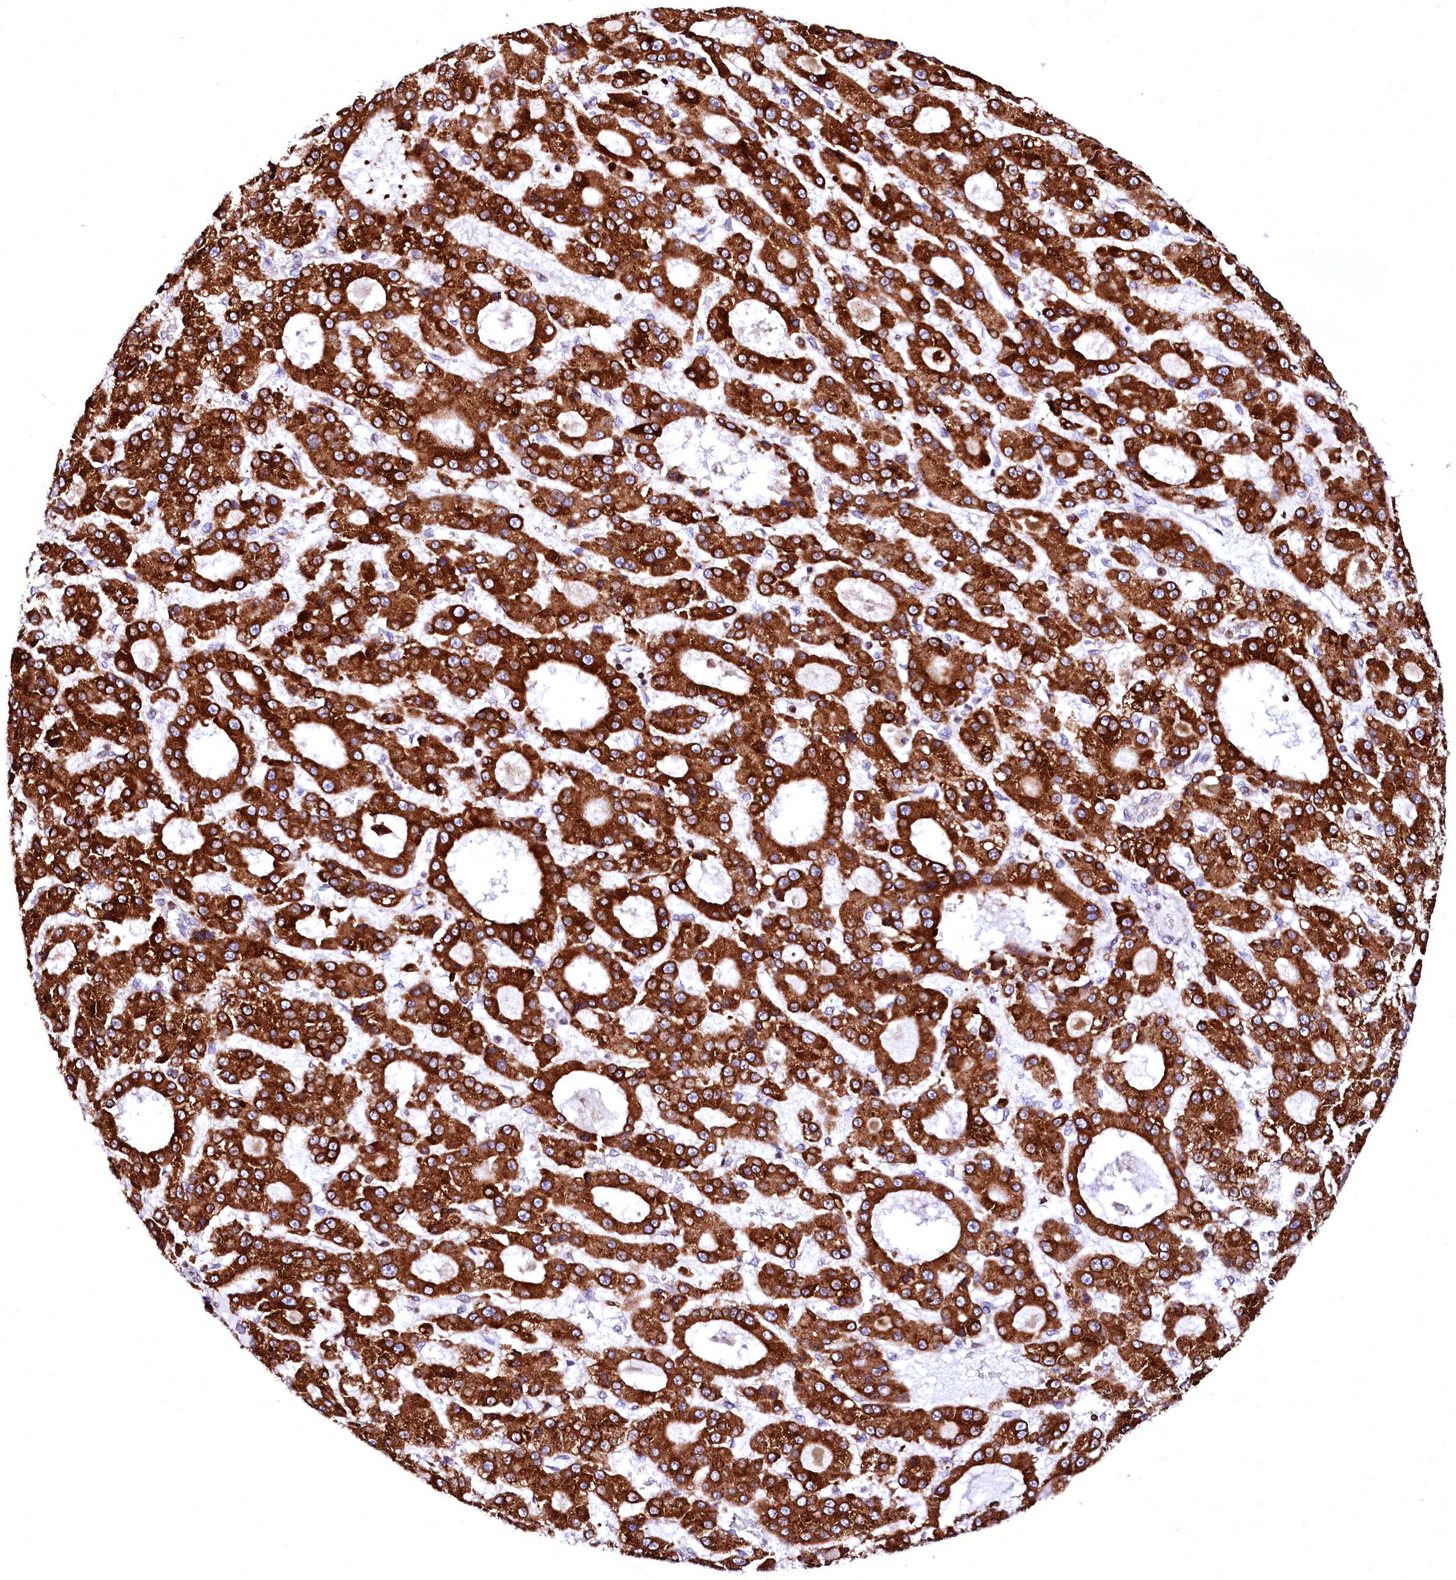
{"staining": {"intensity": "strong", "quantity": ">75%", "location": "cytoplasmic/membranous"}, "tissue": "liver cancer", "cell_type": "Tumor cells", "image_type": "cancer", "snomed": [{"axis": "morphology", "description": "Carcinoma, Hepatocellular, NOS"}, {"axis": "topography", "description": "Liver"}], "caption": "This photomicrograph displays IHC staining of liver hepatocellular carcinoma, with high strong cytoplasmic/membranous expression in about >75% of tumor cells.", "gene": "DERL1", "patient": {"sex": "male", "age": 70}}